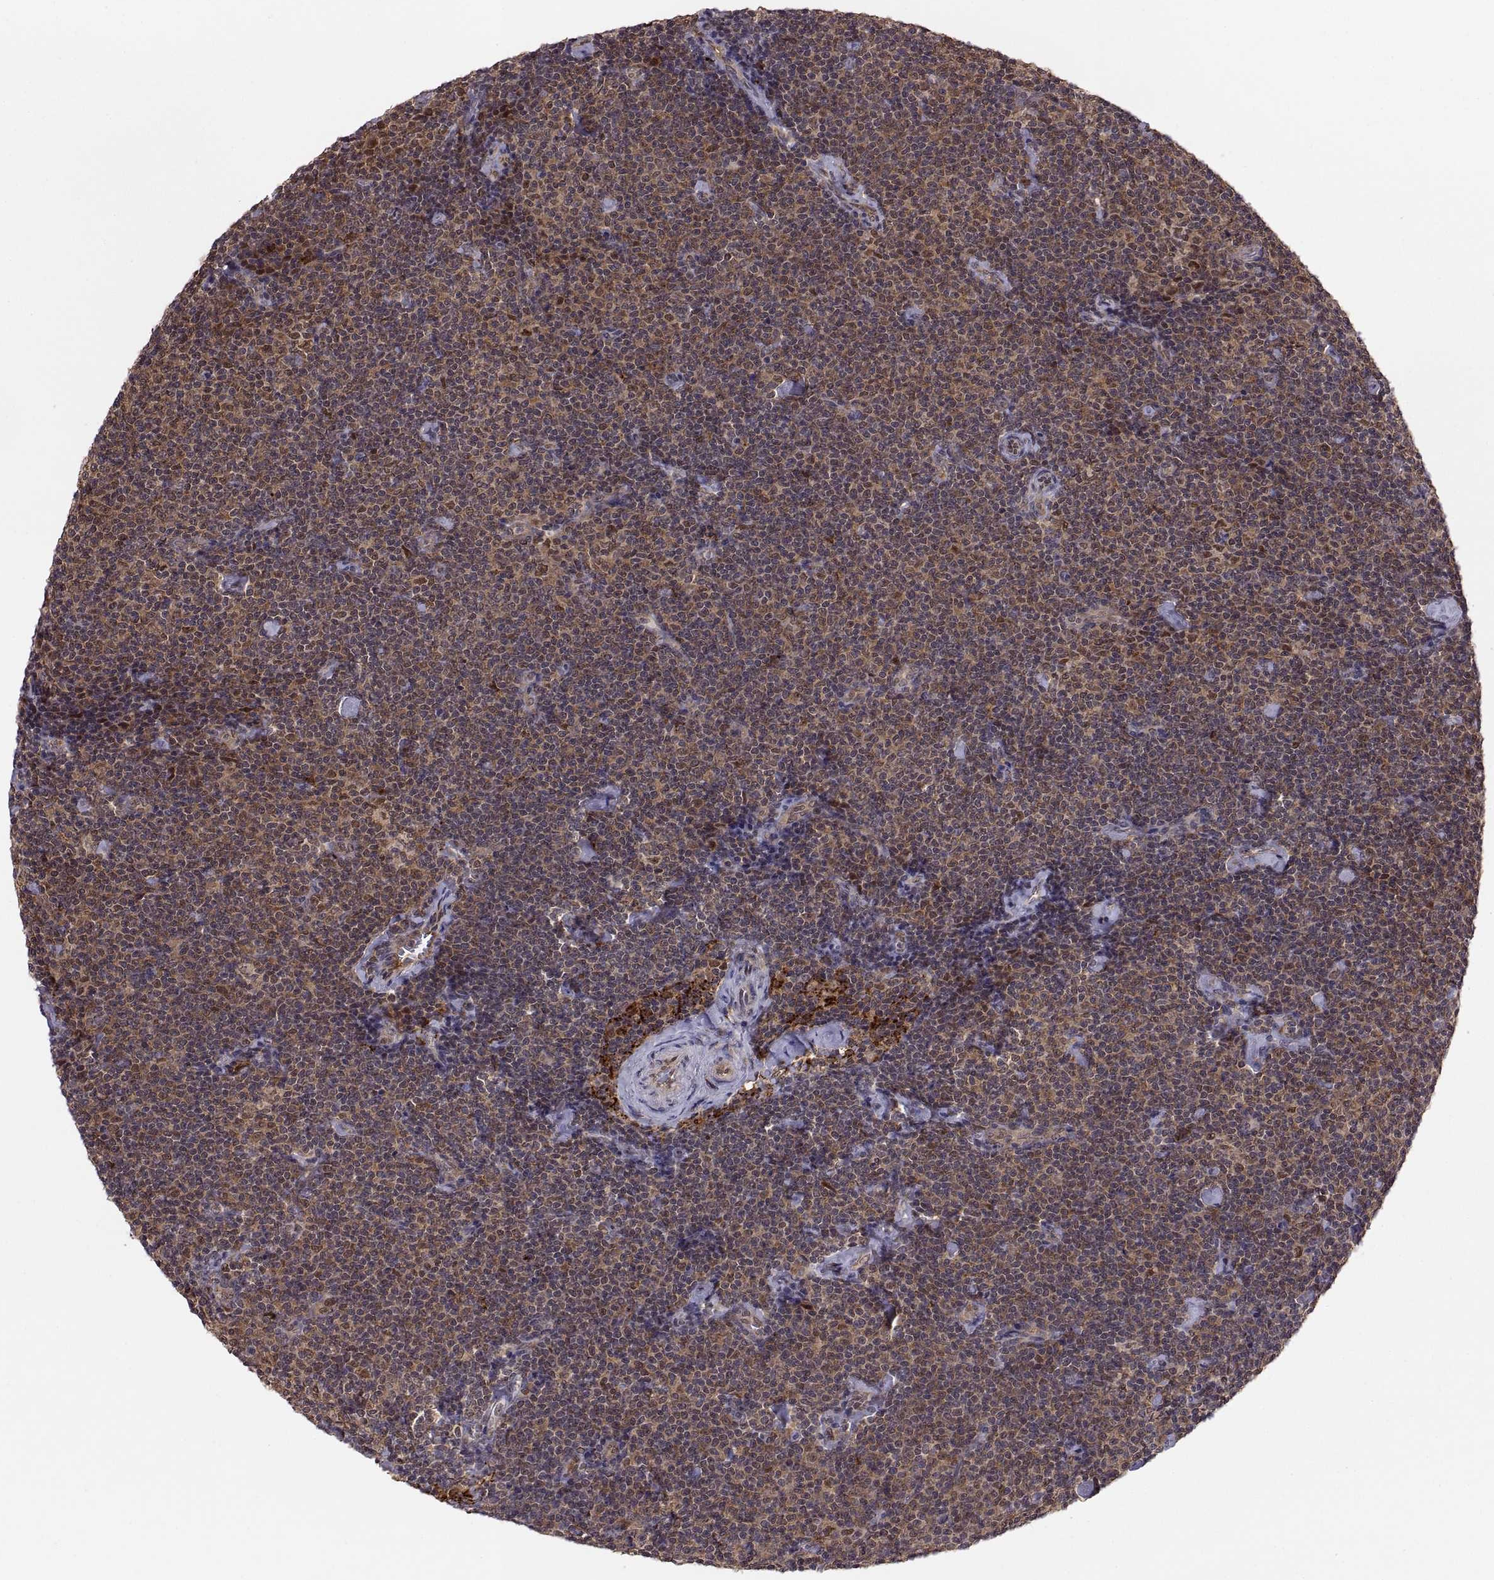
{"staining": {"intensity": "moderate", "quantity": ">75%", "location": "cytoplasmic/membranous"}, "tissue": "lymphoma", "cell_type": "Tumor cells", "image_type": "cancer", "snomed": [{"axis": "morphology", "description": "Malignant lymphoma, non-Hodgkin's type, Low grade"}, {"axis": "topography", "description": "Lymph node"}], "caption": "Human malignant lymphoma, non-Hodgkin's type (low-grade) stained with a protein marker reveals moderate staining in tumor cells.", "gene": "PSMC2", "patient": {"sex": "male", "age": 81}}